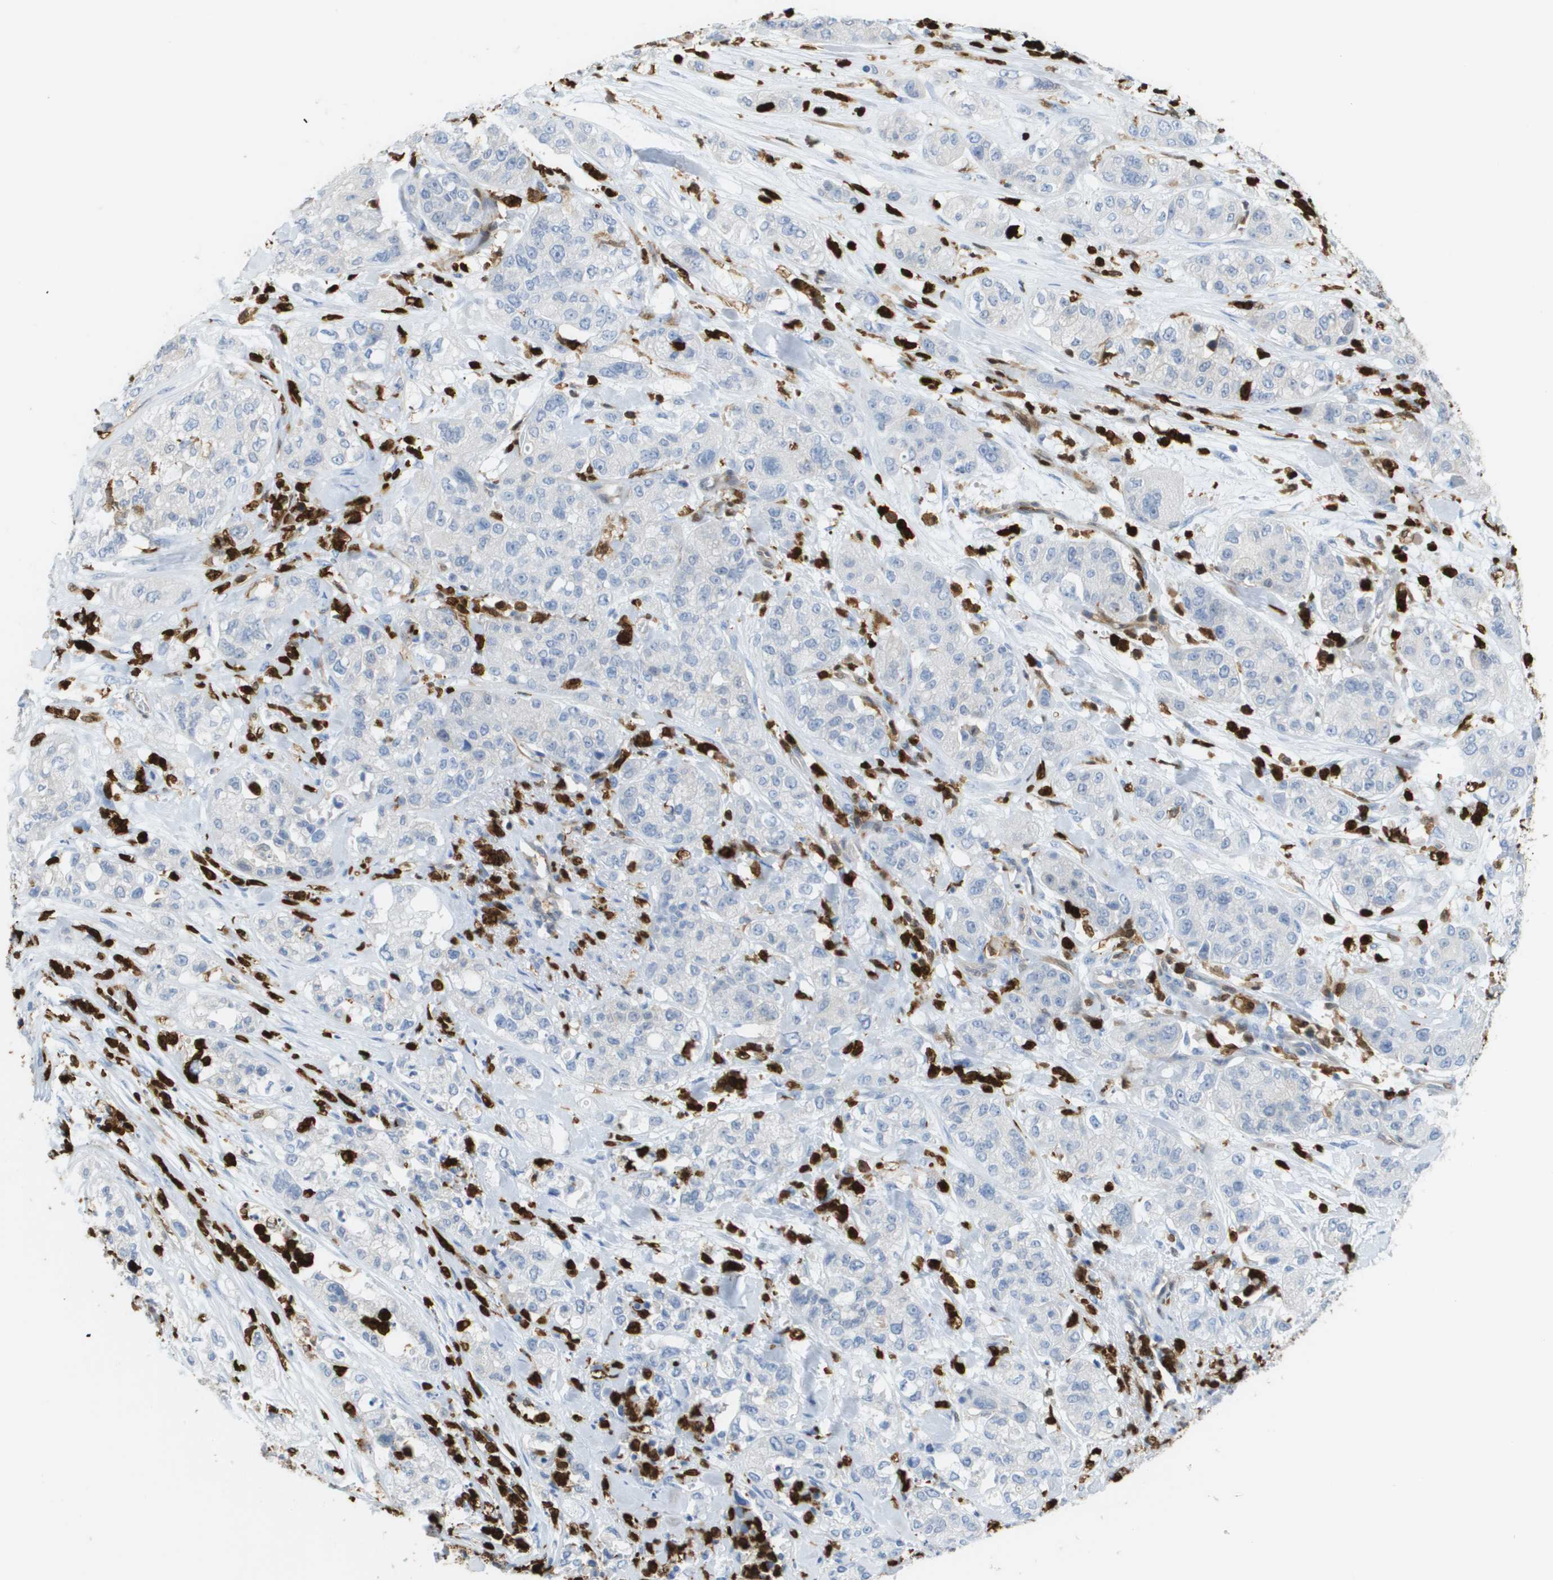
{"staining": {"intensity": "negative", "quantity": "none", "location": "none"}, "tissue": "pancreatic cancer", "cell_type": "Tumor cells", "image_type": "cancer", "snomed": [{"axis": "morphology", "description": "Adenocarcinoma, NOS"}, {"axis": "topography", "description": "Pancreas"}], "caption": "Immunohistochemistry (IHC) of human pancreatic cancer reveals no positivity in tumor cells.", "gene": "DOCK5", "patient": {"sex": "female", "age": 78}}